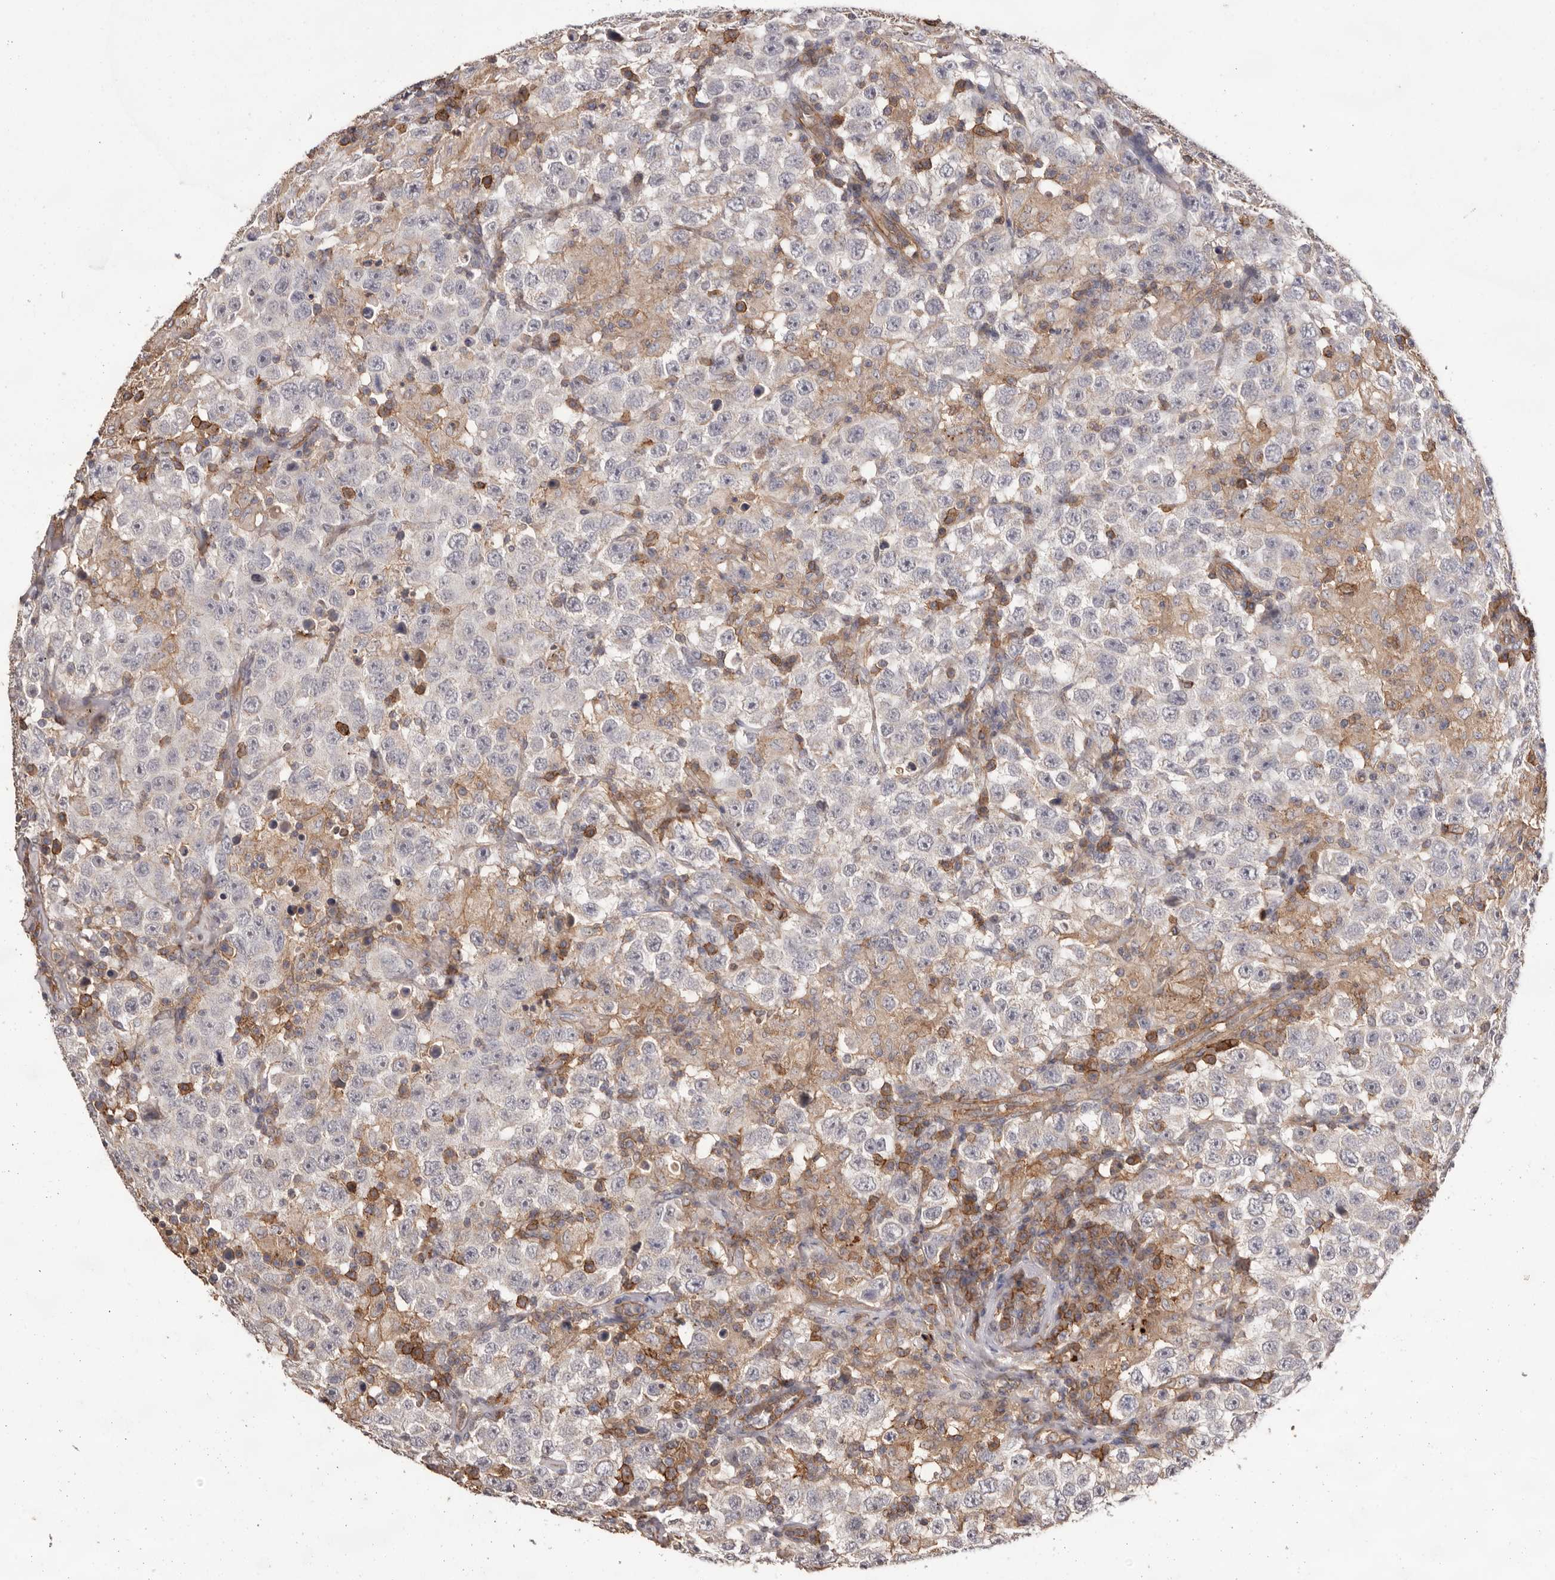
{"staining": {"intensity": "negative", "quantity": "none", "location": "none"}, "tissue": "testis cancer", "cell_type": "Tumor cells", "image_type": "cancer", "snomed": [{"axis": "morphology", "description": "Seminoma, NOS"}, {"axis": "topography", "description": "Testis"}], "caption": "DAB (3,3'-diaminobenzidine) immunohistochemical staining of testis seminoma shows no significant staining in tumor cells.", "gene": "MMACHC", "patient": {"sex": "male", "age": 41}}